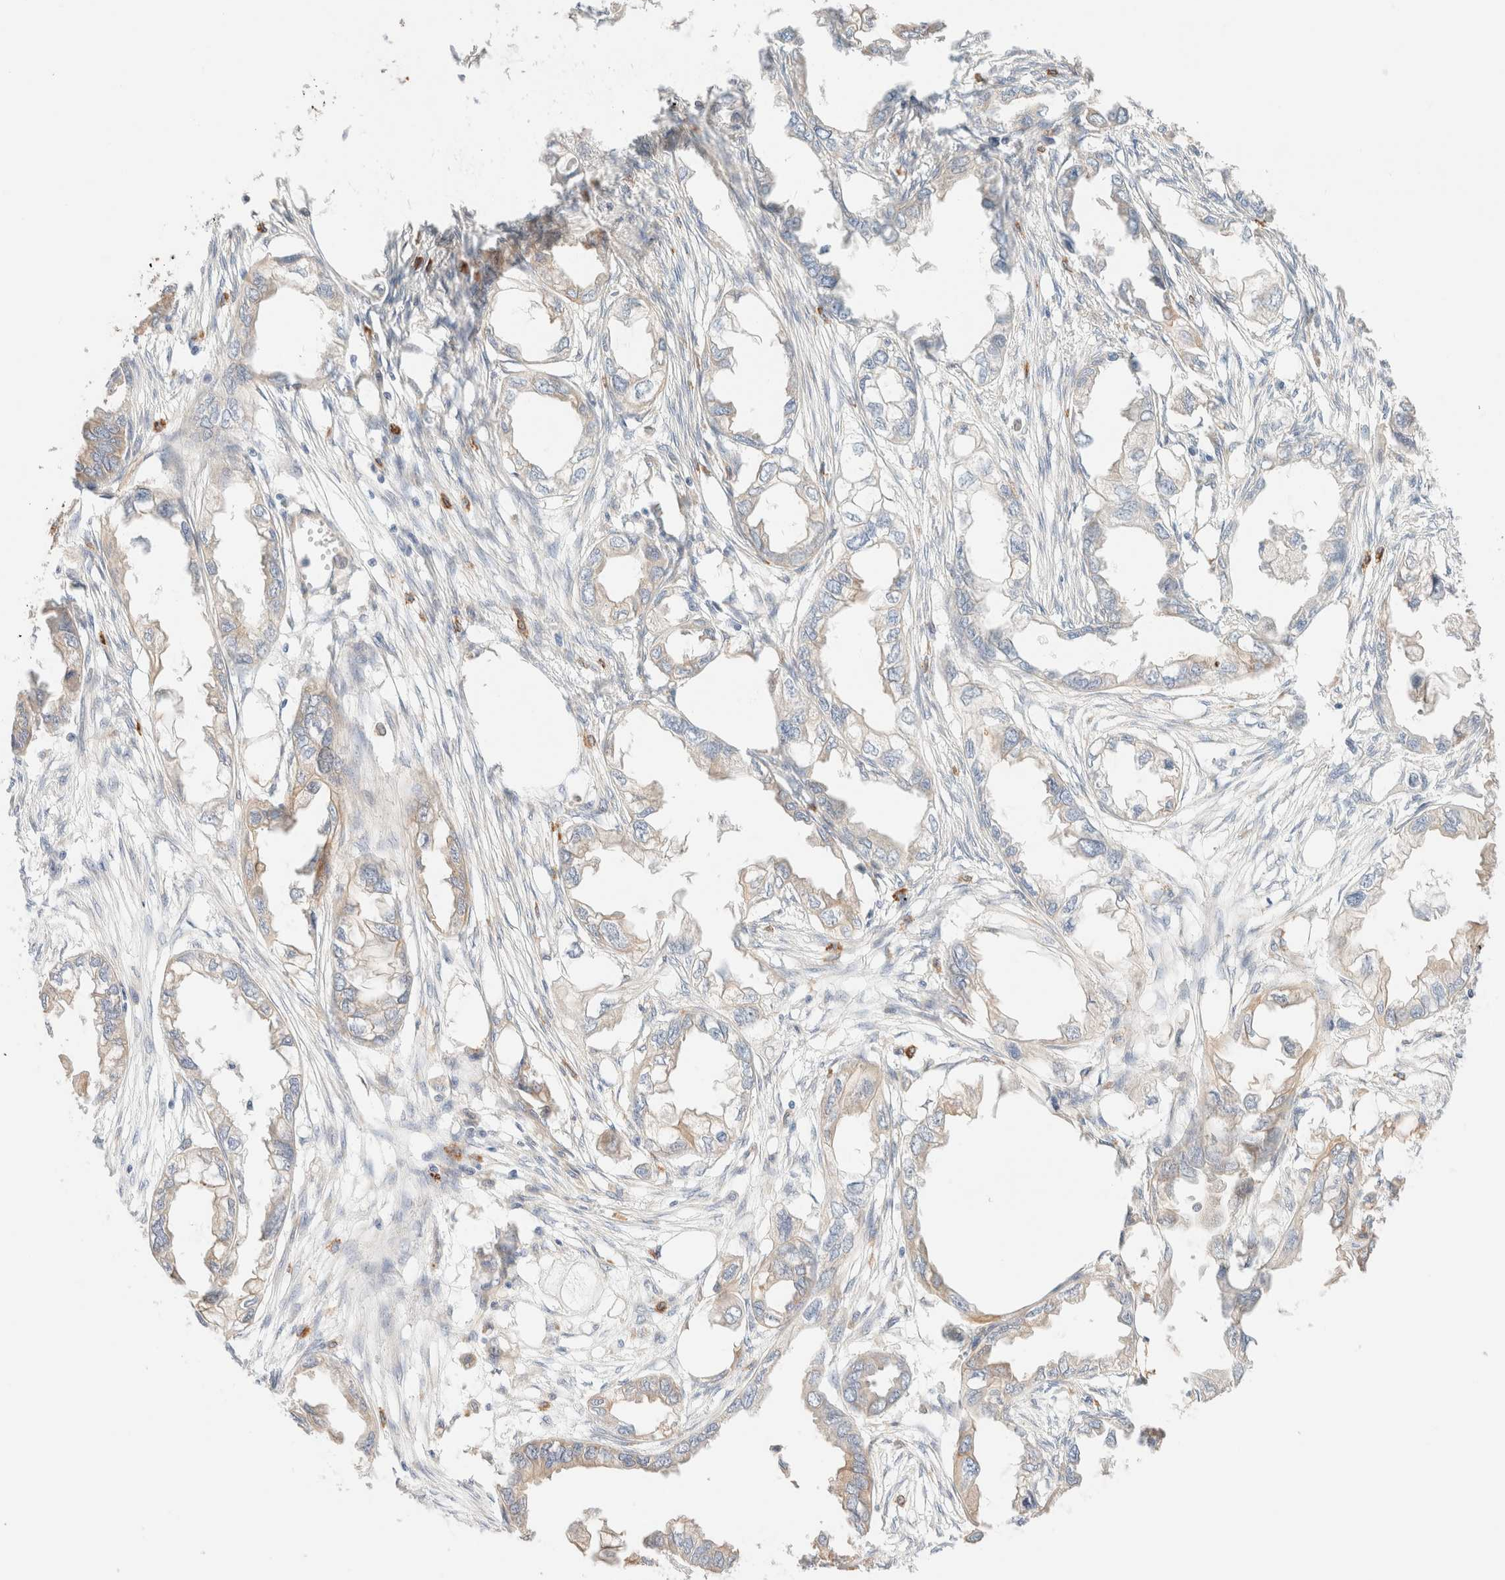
{"staining": {"intensity": "weak", "quantity": "<25%", "location": "cytoplasmic/membranous"}, "tissue": "endometrial cancer", "cell_type": "Tumor cells", "image_type": "cancer", "snomed": [{"axis": "morphology", "description": "Adenocarcinoma, NOS"}, {"axis": "morphology", "description": "Adenocarcinoma, metastatic, NOS"}, {"axis": "topography", "description": "Adipose tissue"}, {"axis": "topography", "description": "Endometrium"}], "caption": "Endometrial cancer (adenocarcinoma) was stained to show a protein in brown. There is no significant expression in tumor cells.", "gene": "NIBAN2", "patient": {"sex": "female", "age": 67}}